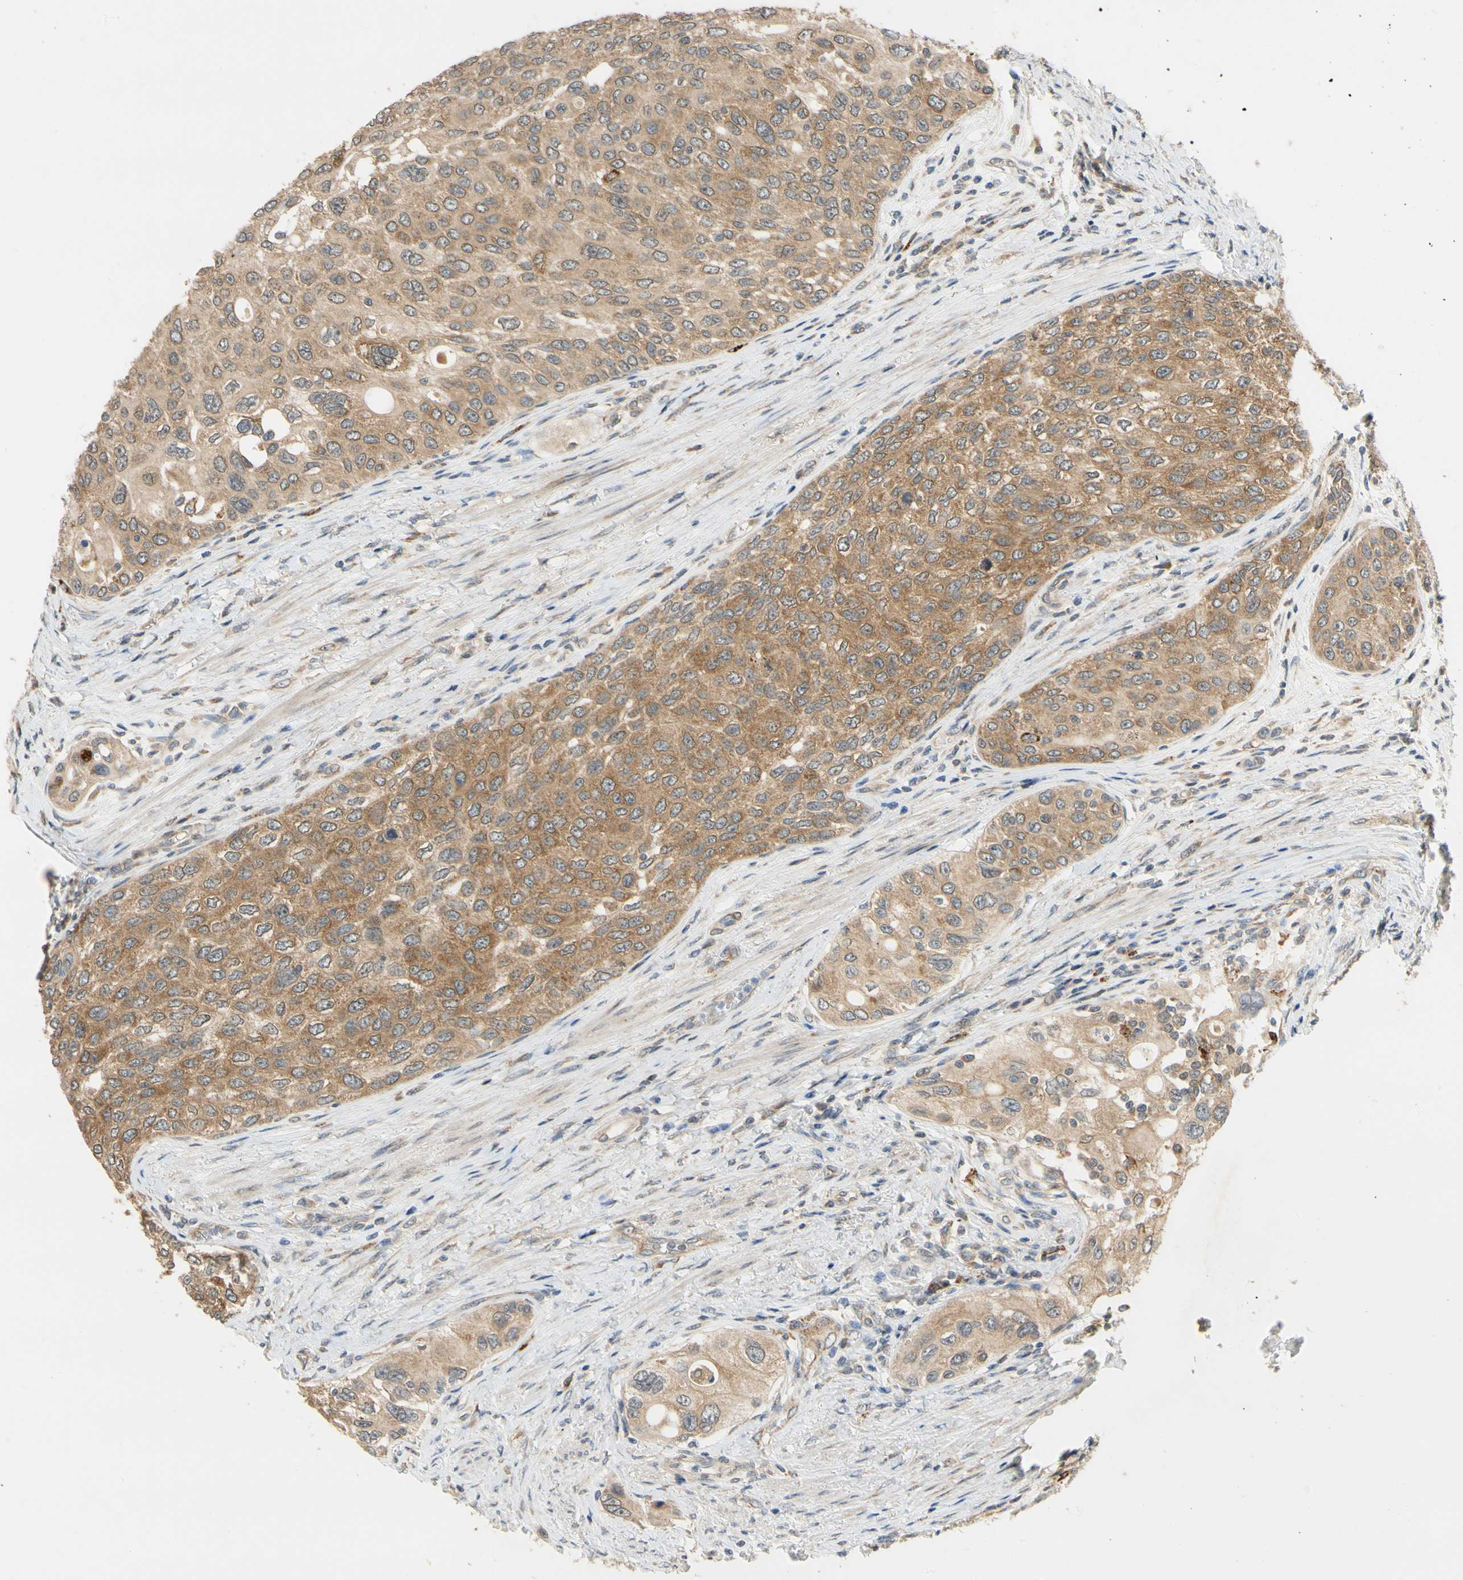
{"staining": {"intensity": "moderate", "quantity": ">75%", "location": "cytoplasmic/membranous"}, "tissue": "urothelial cancer", "cell_type": "Tumor cells", "image_type": "cancer", "snomed": [{"axis": "morphology", "description": "Urothelial carcinoma, High grade"}, {"axis": "topography", "description": "Urinary bladder"}], "caption": "This image shows urothelial cancer stained with IHC to label a protein in brown. The cytoplasmic/membranous of tumor cells show moderate positivity for the protein. Nuclei are counter-stained blue.", "gene": "ANKHD1", "patient": {"sex": "female", "age": 56}}